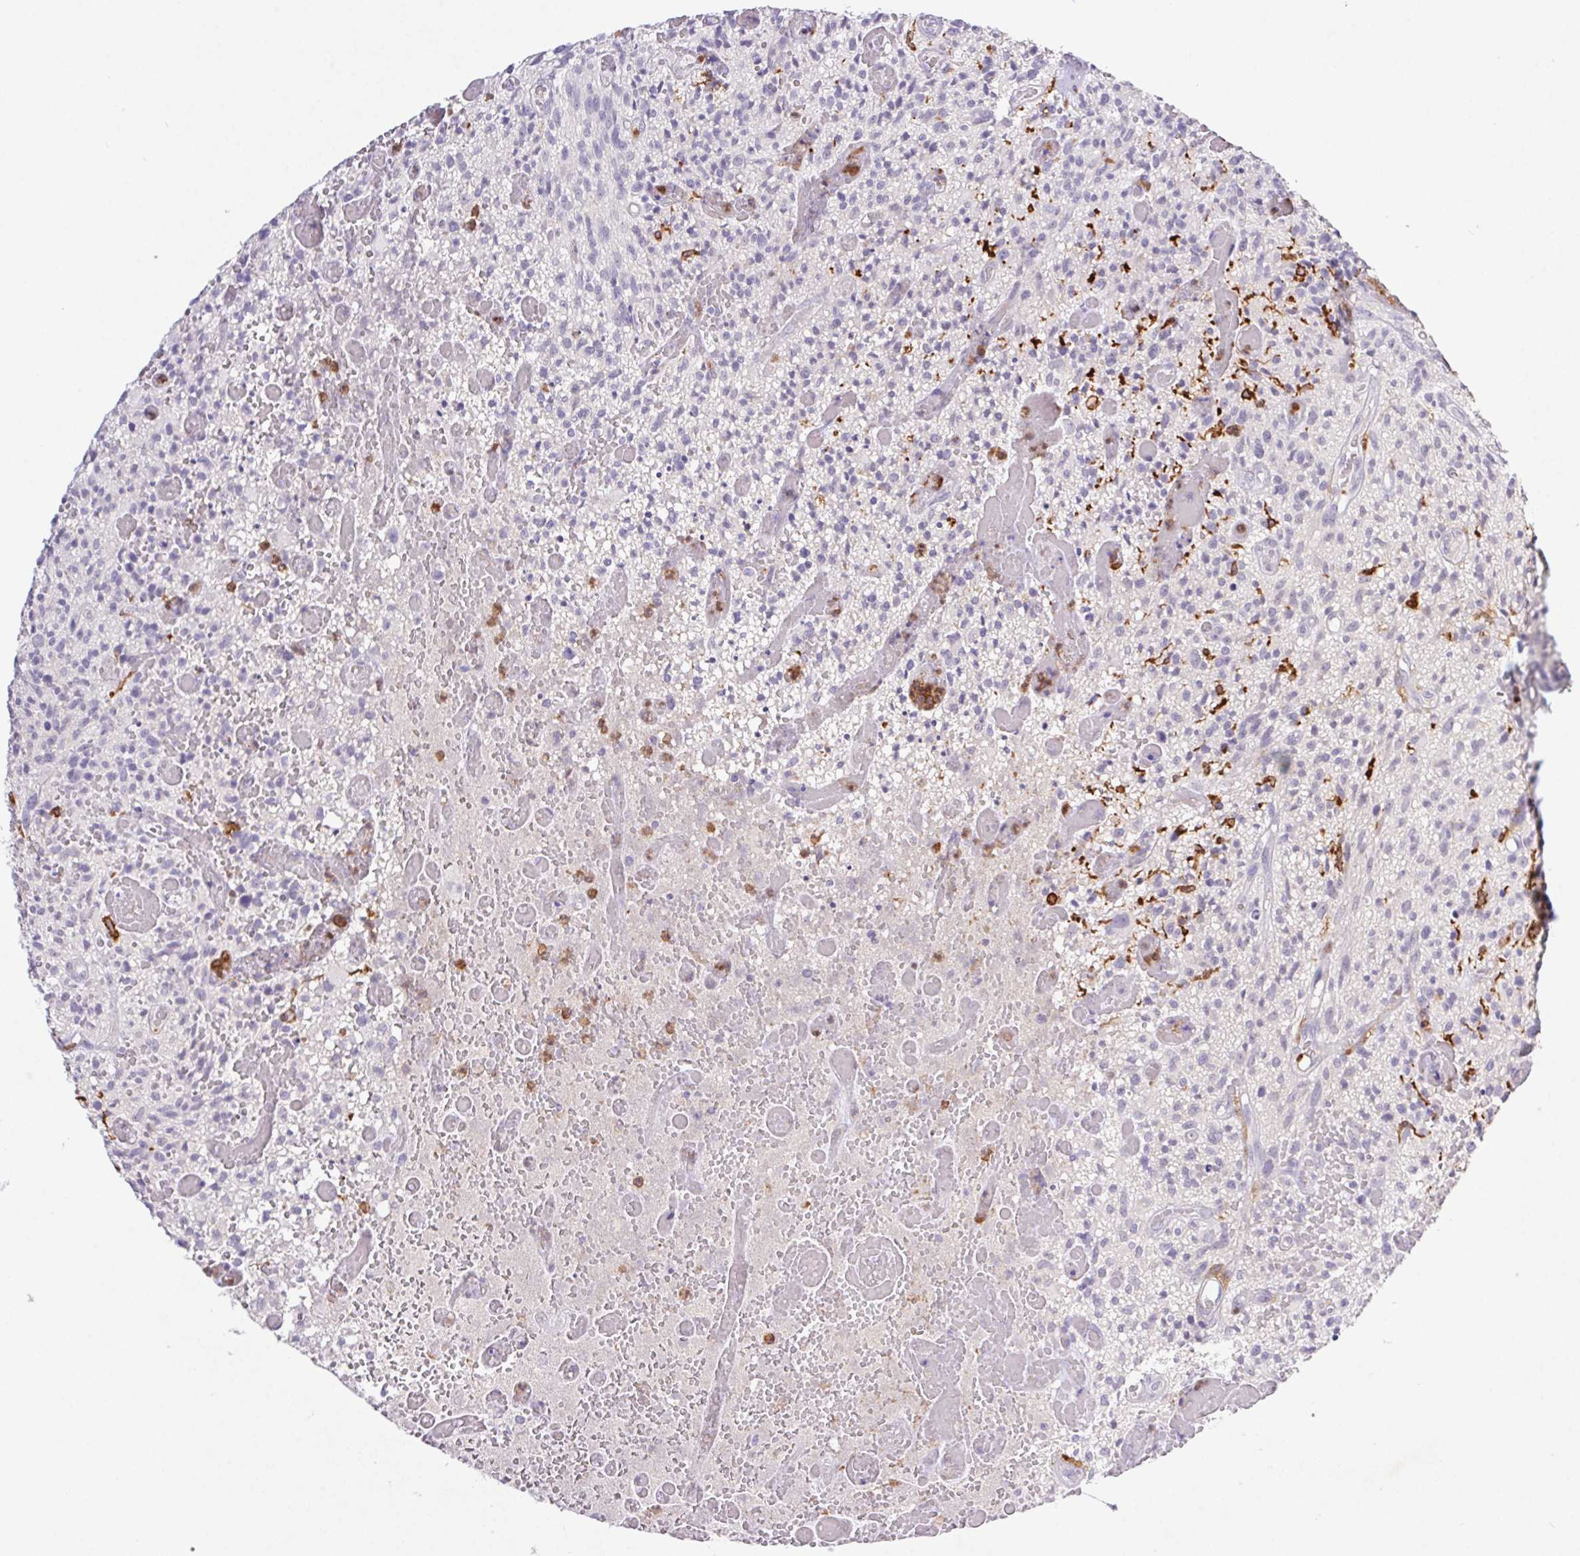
{"staining": {"intensity": "negative", "quantity": "none", "location": "none"}, "tissue": "glioma", "cell_type": "Tumor cells", "image_type": "cancer", "snomed": [{"axis": "morphology", "description": "Glioma, malignant, High grade"}, {"axis": "topography", "description": "Brain"}], "caption": "The image displays no significant positivity in tumor cells of malignant glioma (high-grade).", "gene": "APBB1IP", "patient": {"sex": "male", "age": 75}}